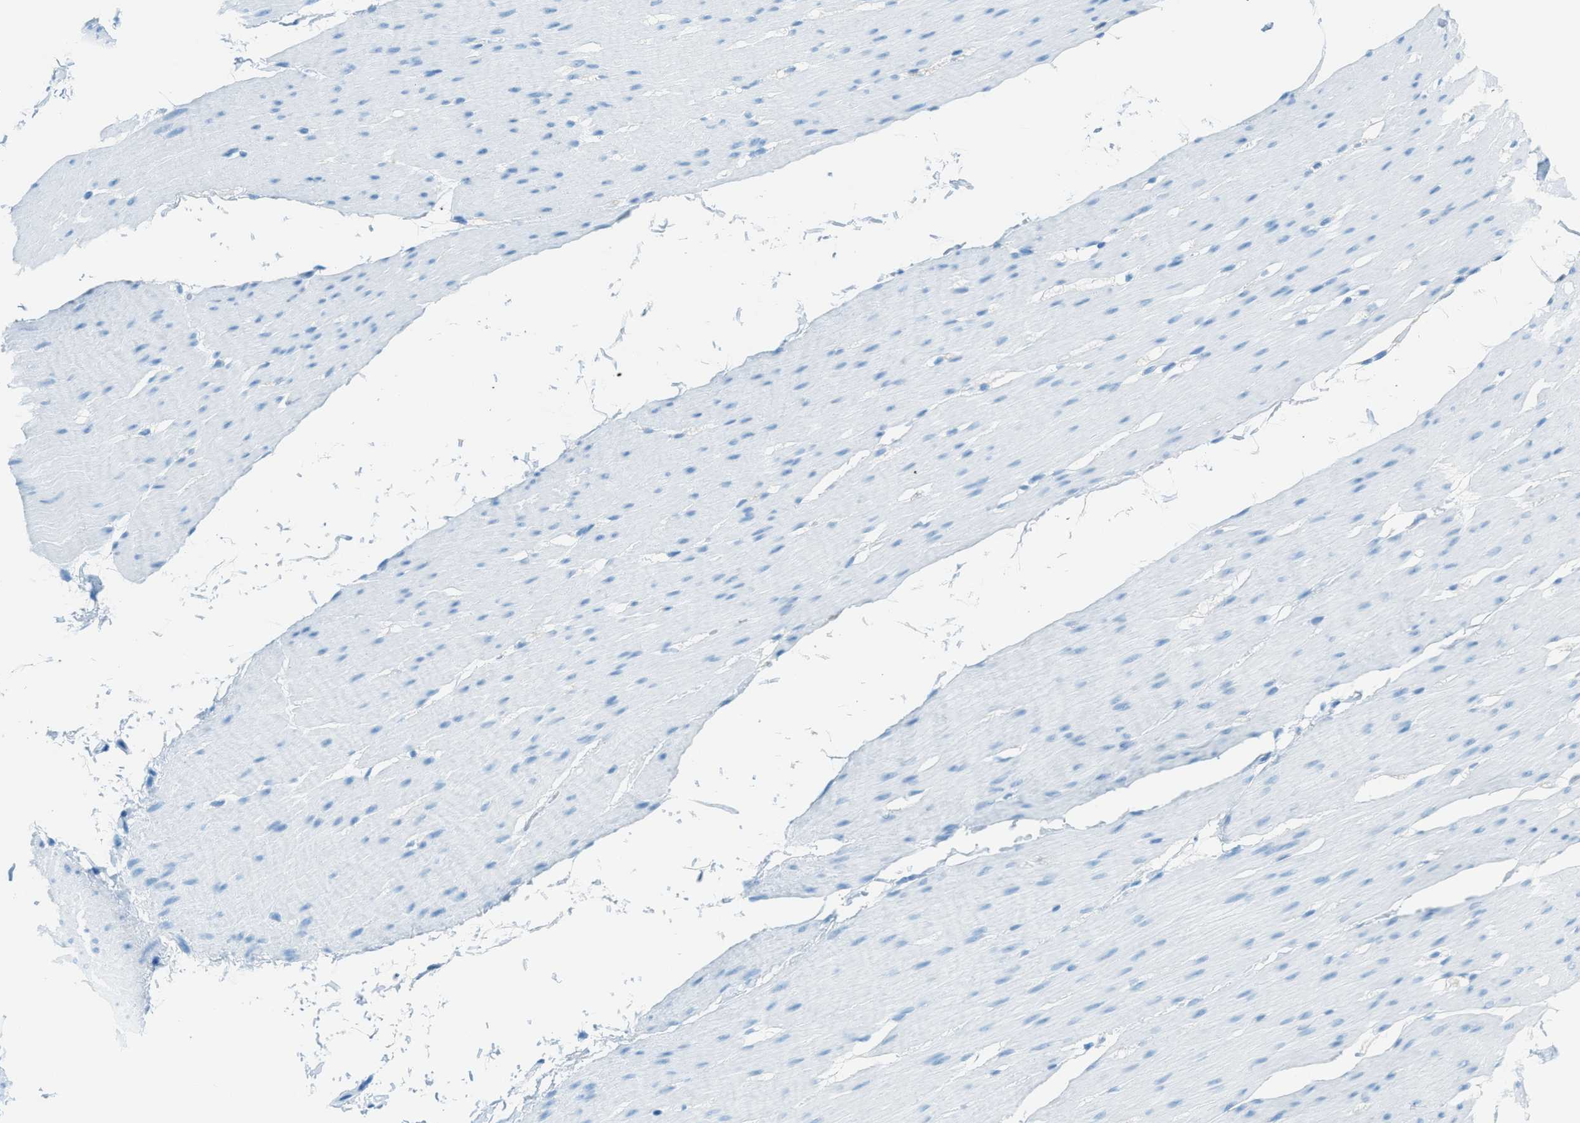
{"staining": {"intensity": "negative", "quantity": "none", "location": "none"}, "tissue": "smooth muscle", "cell_type": "Smooth muscle cells", "image_type": "normal", "snomed": [{"axis": "morphology", "description": "Normal tissue, NOS"}, {"axis": "topography", "description": "Smooth muscle"}, {"axis": "topography", "description": "Colon"}], "caption": "Immunohistochemistry micrograph of unremarkable smooth muscle: smooth muscle stained with DAB shows no significant protein positivity in smooth muscle cells. (DAB IHC with hematoxylin counter stain).", "gene": "C21orf62", "patient": {"sex": "male", "age": 67}}